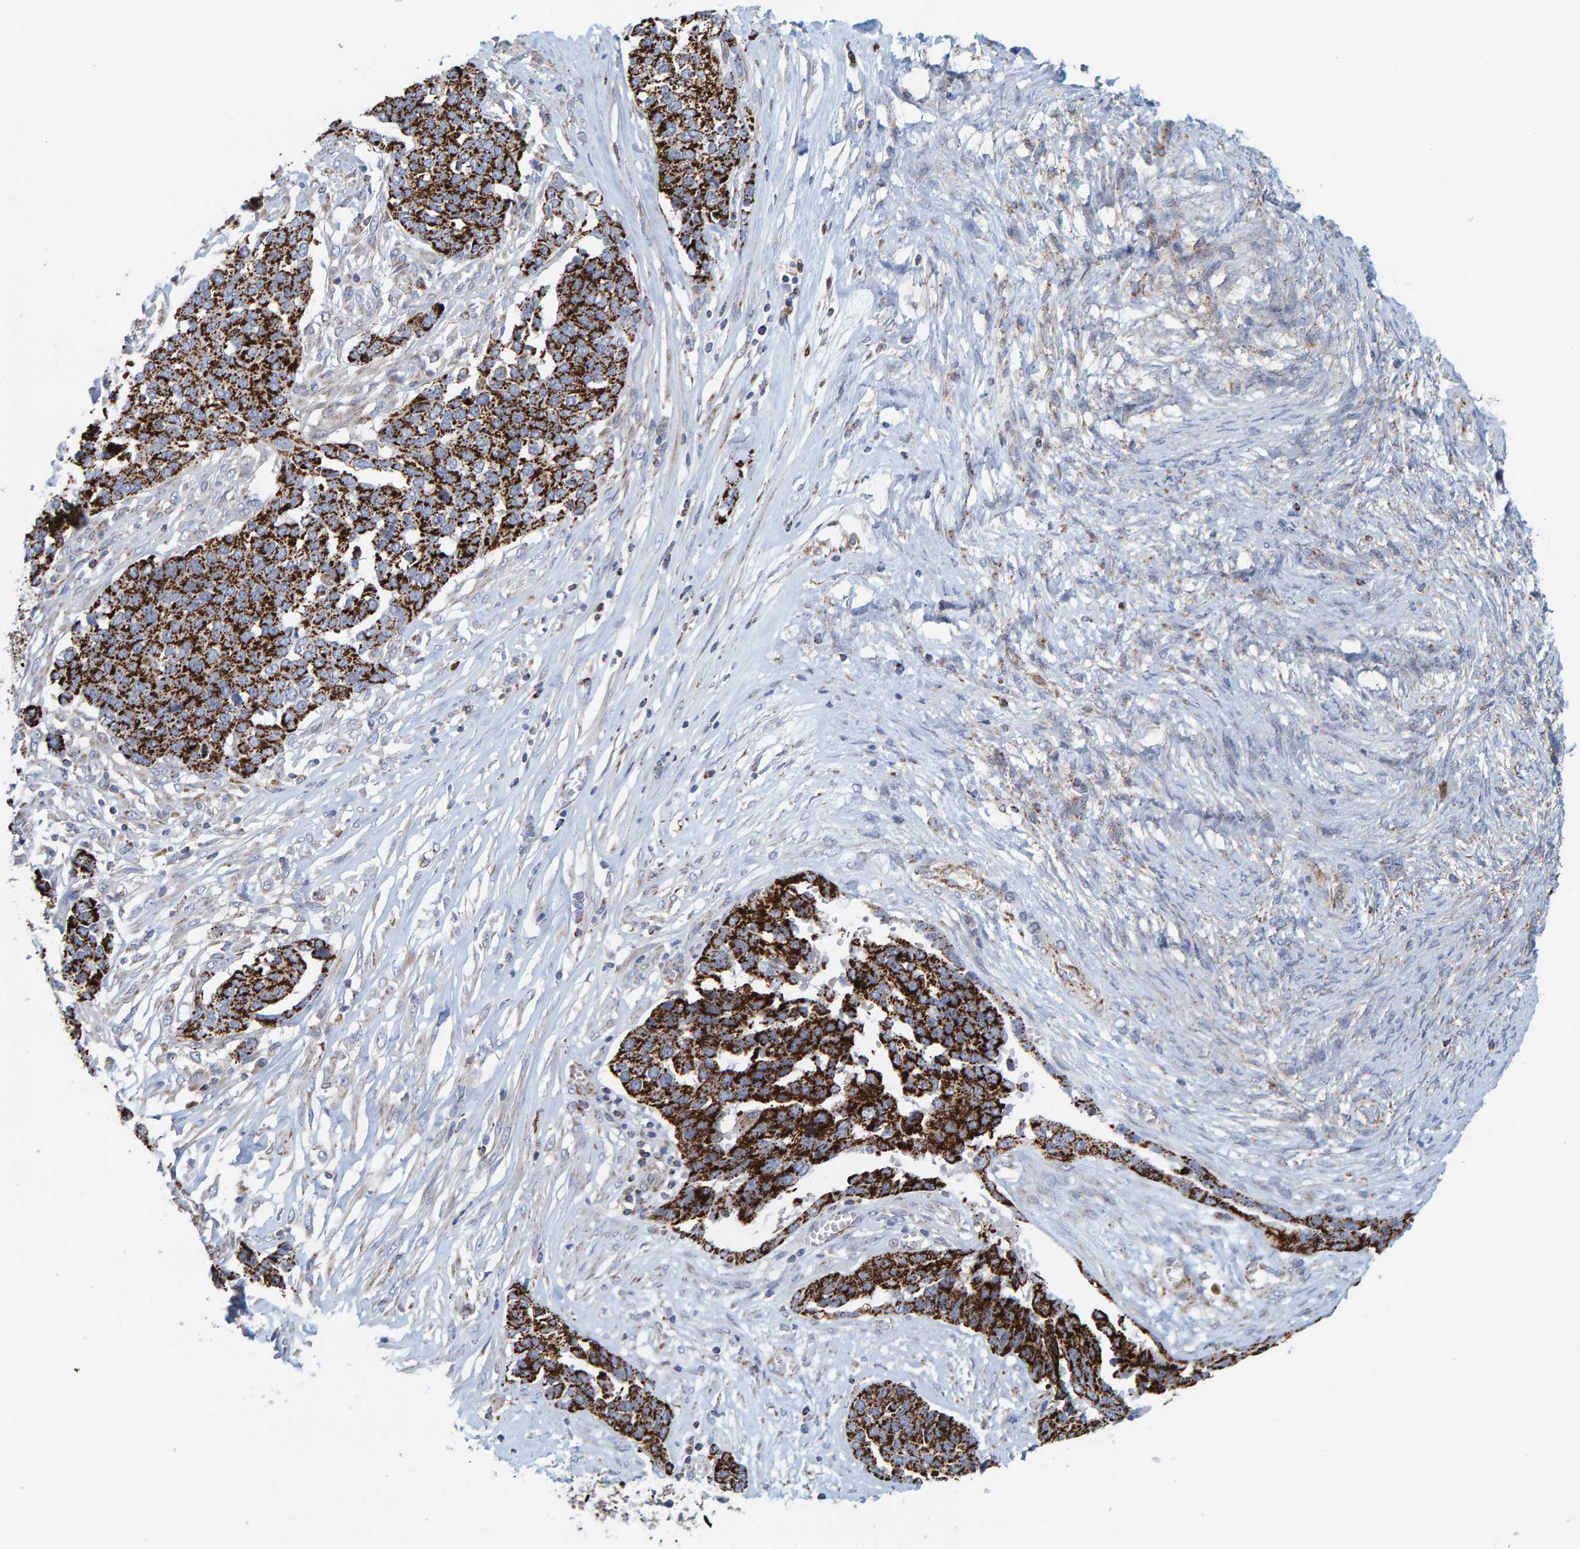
{"staining": {"intensity": "strong", "quantity": ">75%", "location": "cytoplasmic/membranous"}, "tissue": "ovarian cancer", "cell_type": "Tumor cells", "image_type": "cancer", "snomed": [{"axis": "morphology", "description": "Cystadenocarcinoma, serous, NOS"}, {"axis": "topography", "description": "Ovary"}], "caption": "IHC of human ovarian cancer (serous cystadenocarcinoma) reveals high levels of strong cytoplasmic/membranous positivity in approximately >75% of tumor cells.", "gene": "B9D1", "patient": {"sex": "female", "age": 44}}